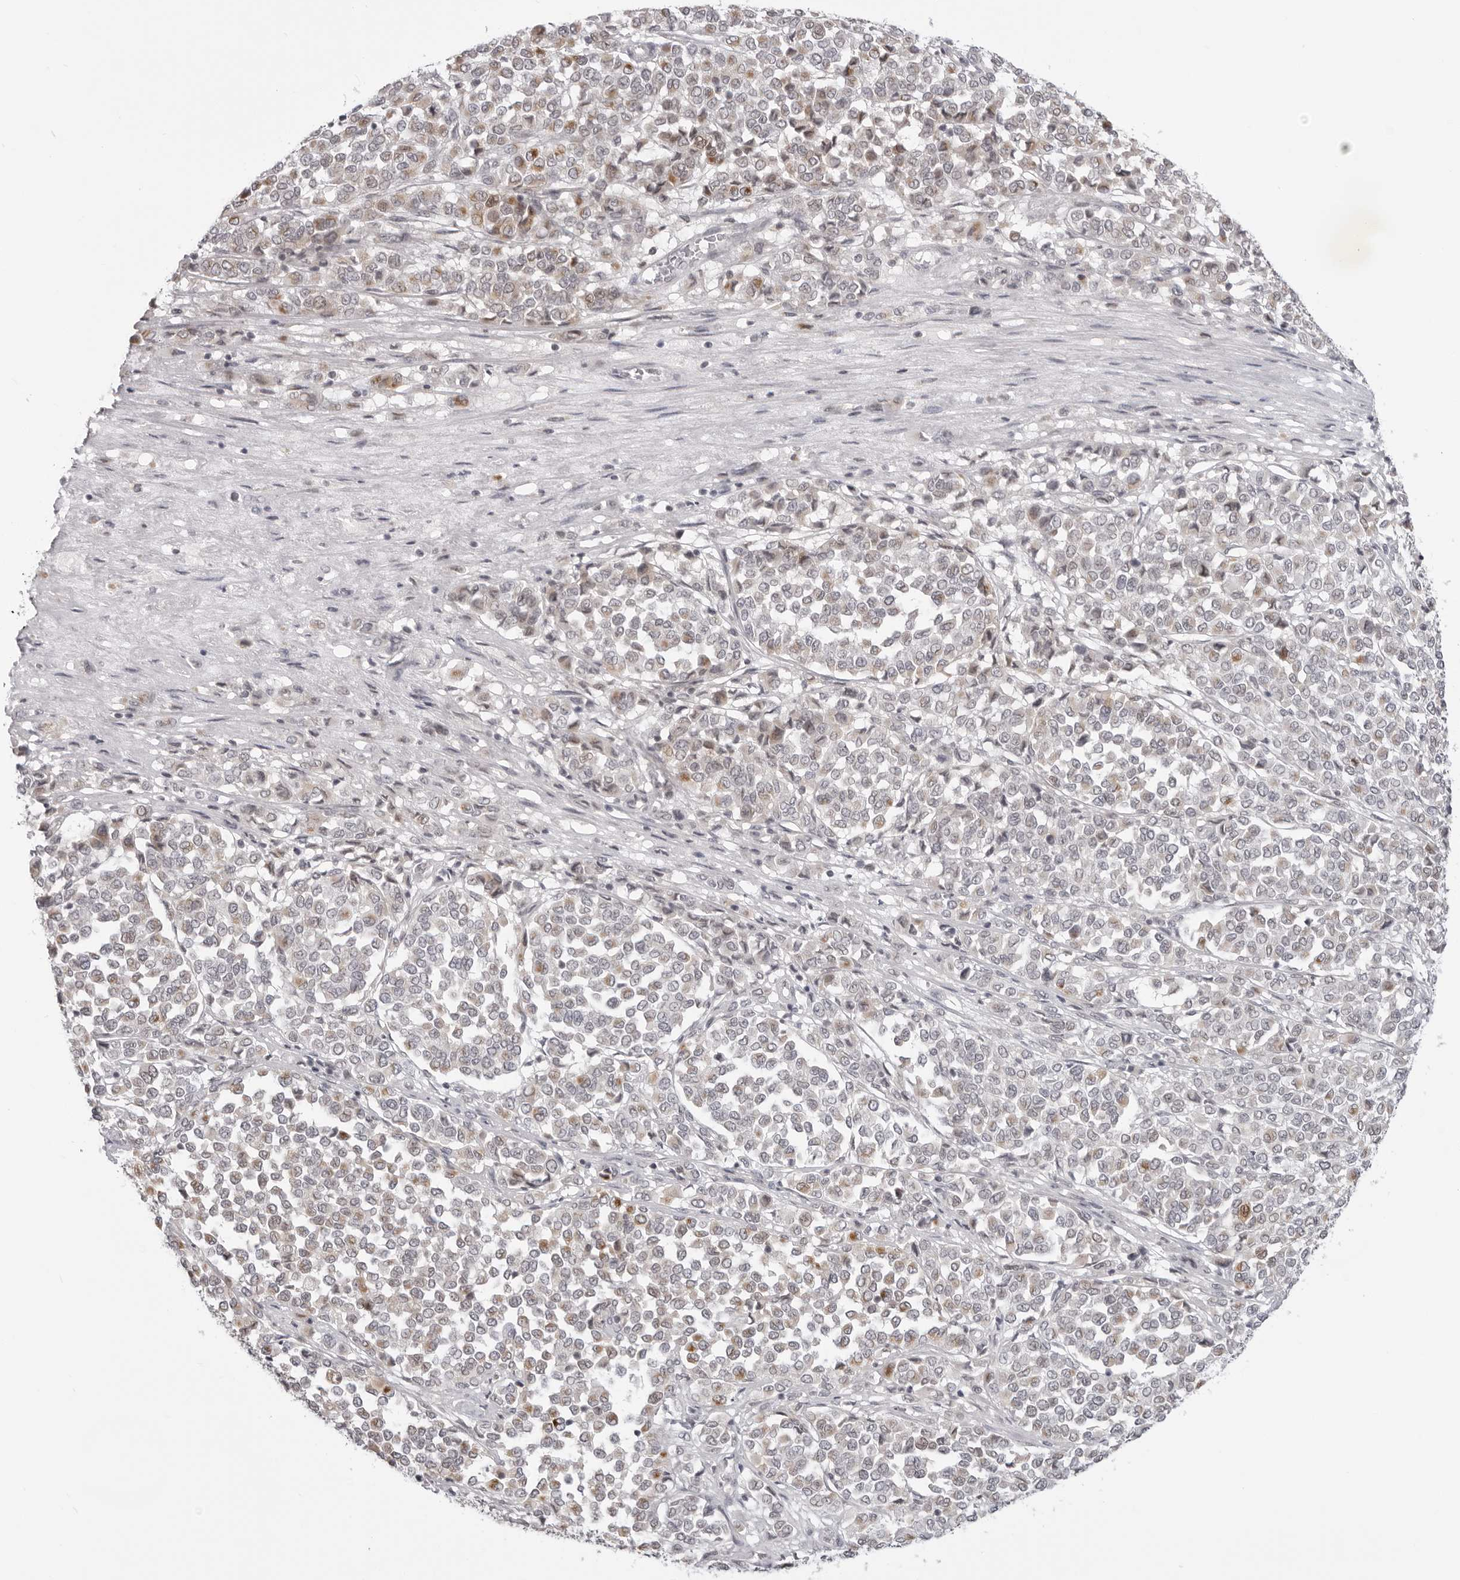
{"staining": {"intensity": "moderate", "quantity": "<25%", "location": "cytoplasmic/membranous"}, "tissue": "melanoma", "cell_type": "Tumor cells", "image_type": "cancer", "snomed": [{"axis": "morphology", "description": "Malignant melanoma, Metastatic site"}, {"axis": "topography", "description": "Pancreas"}], "caption": "Immunohistochemistry micrograph of human malignant melanoma (metastatic site) stained for a protein (brown), which demonstrates low levels of moderate cytoplasmic/membranous expression in about <25% of tumor cells.", "gene": "ACP6", "patient": {"sex": "female", "age": 30}}